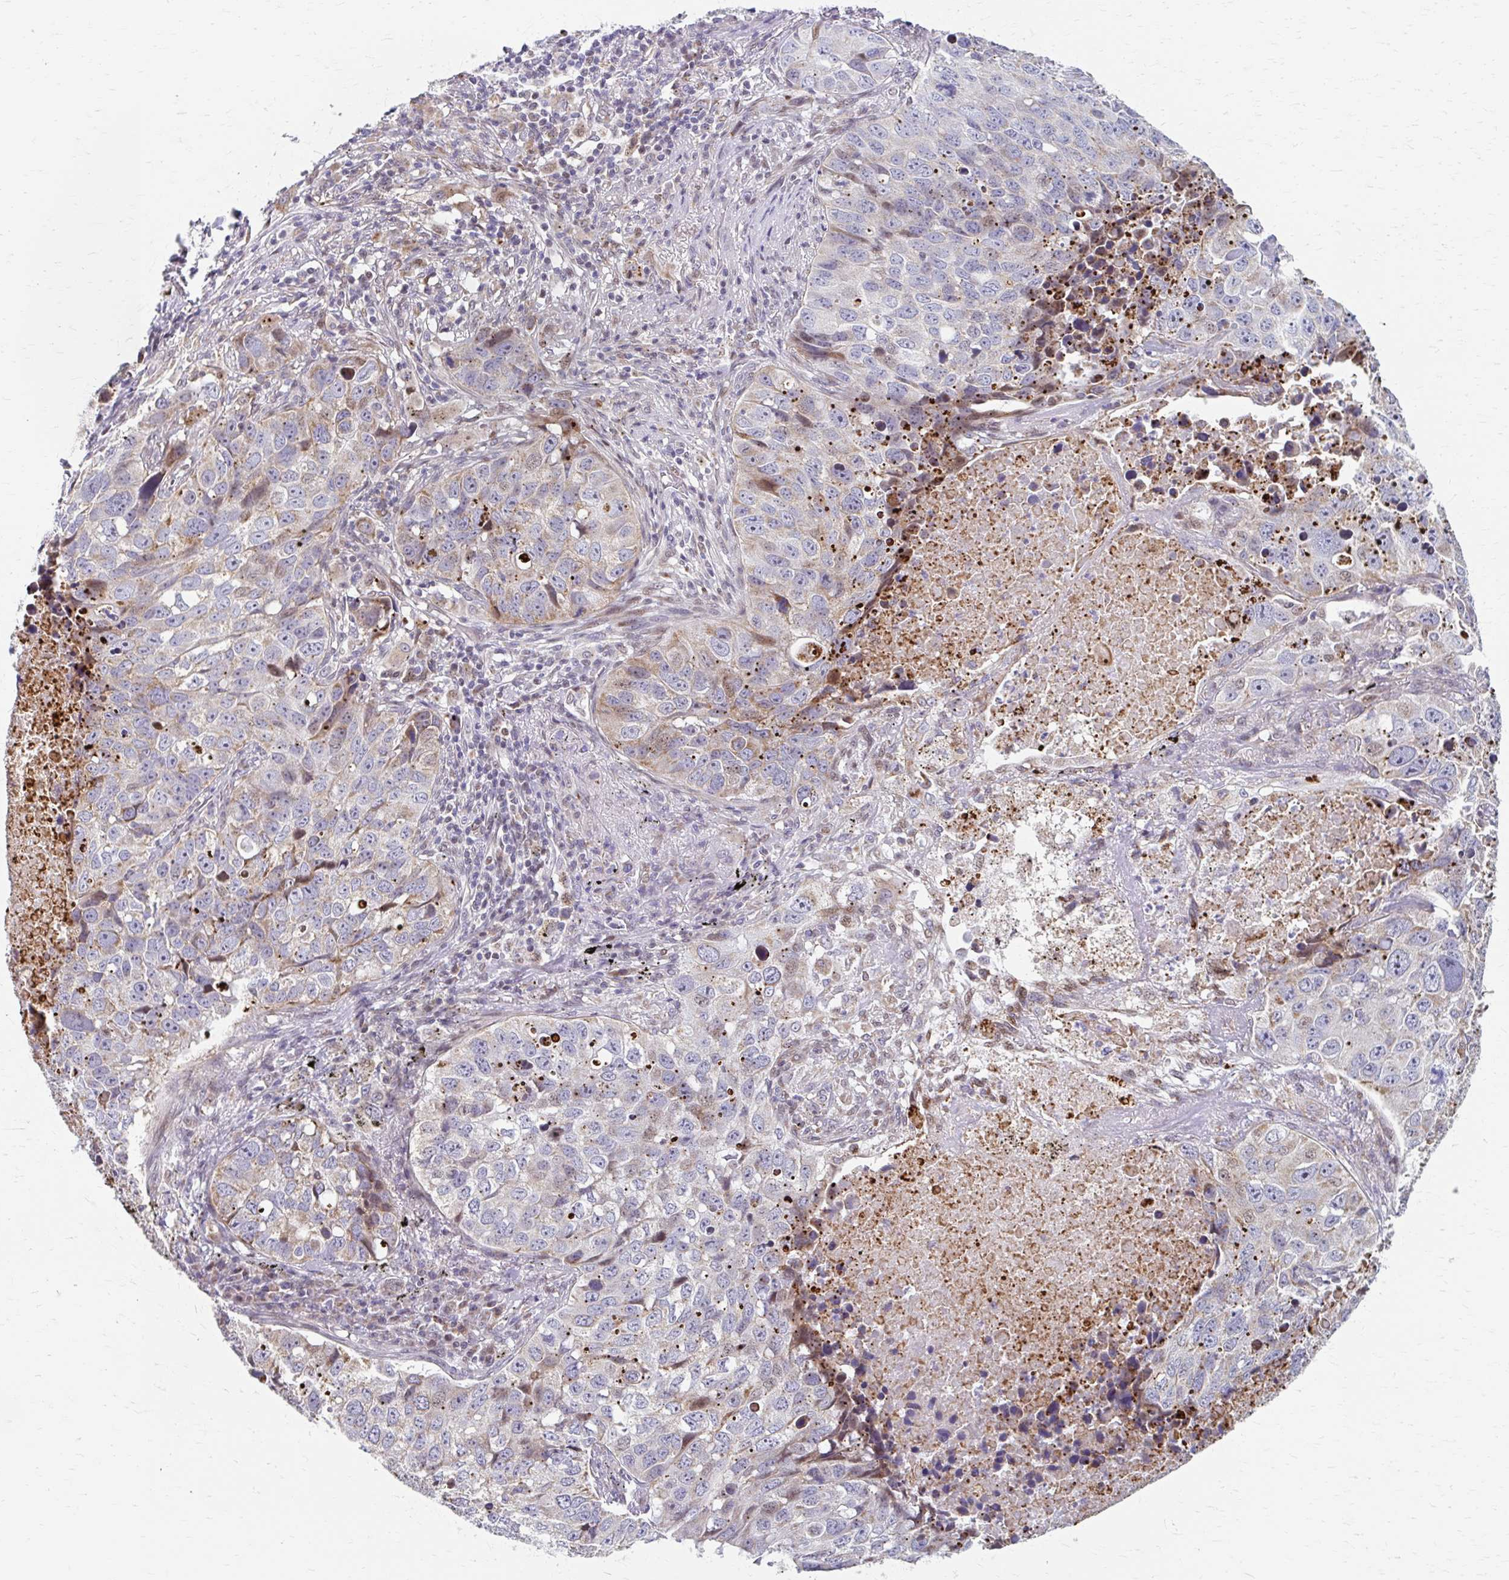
{"staining": {"intensity": "weak", "quantity": "<25%", "location": "cytoplasmic/membranous"}, "tissue": "lung cancer", "cell_type": "Tumor cells", "image_type": "cancer", "snomed": [{"axis": "morphology", "description": "Squamous cell carcinoma, NOS"}, {"axis": "topography", "description": "Lung"}], "caption": "The histopathology image exhibits no significant expression in tumor cells of lung squamous cell carcinoma.", "gene": "BEAN1", "patient": {"sex": "male", "age": 60}}